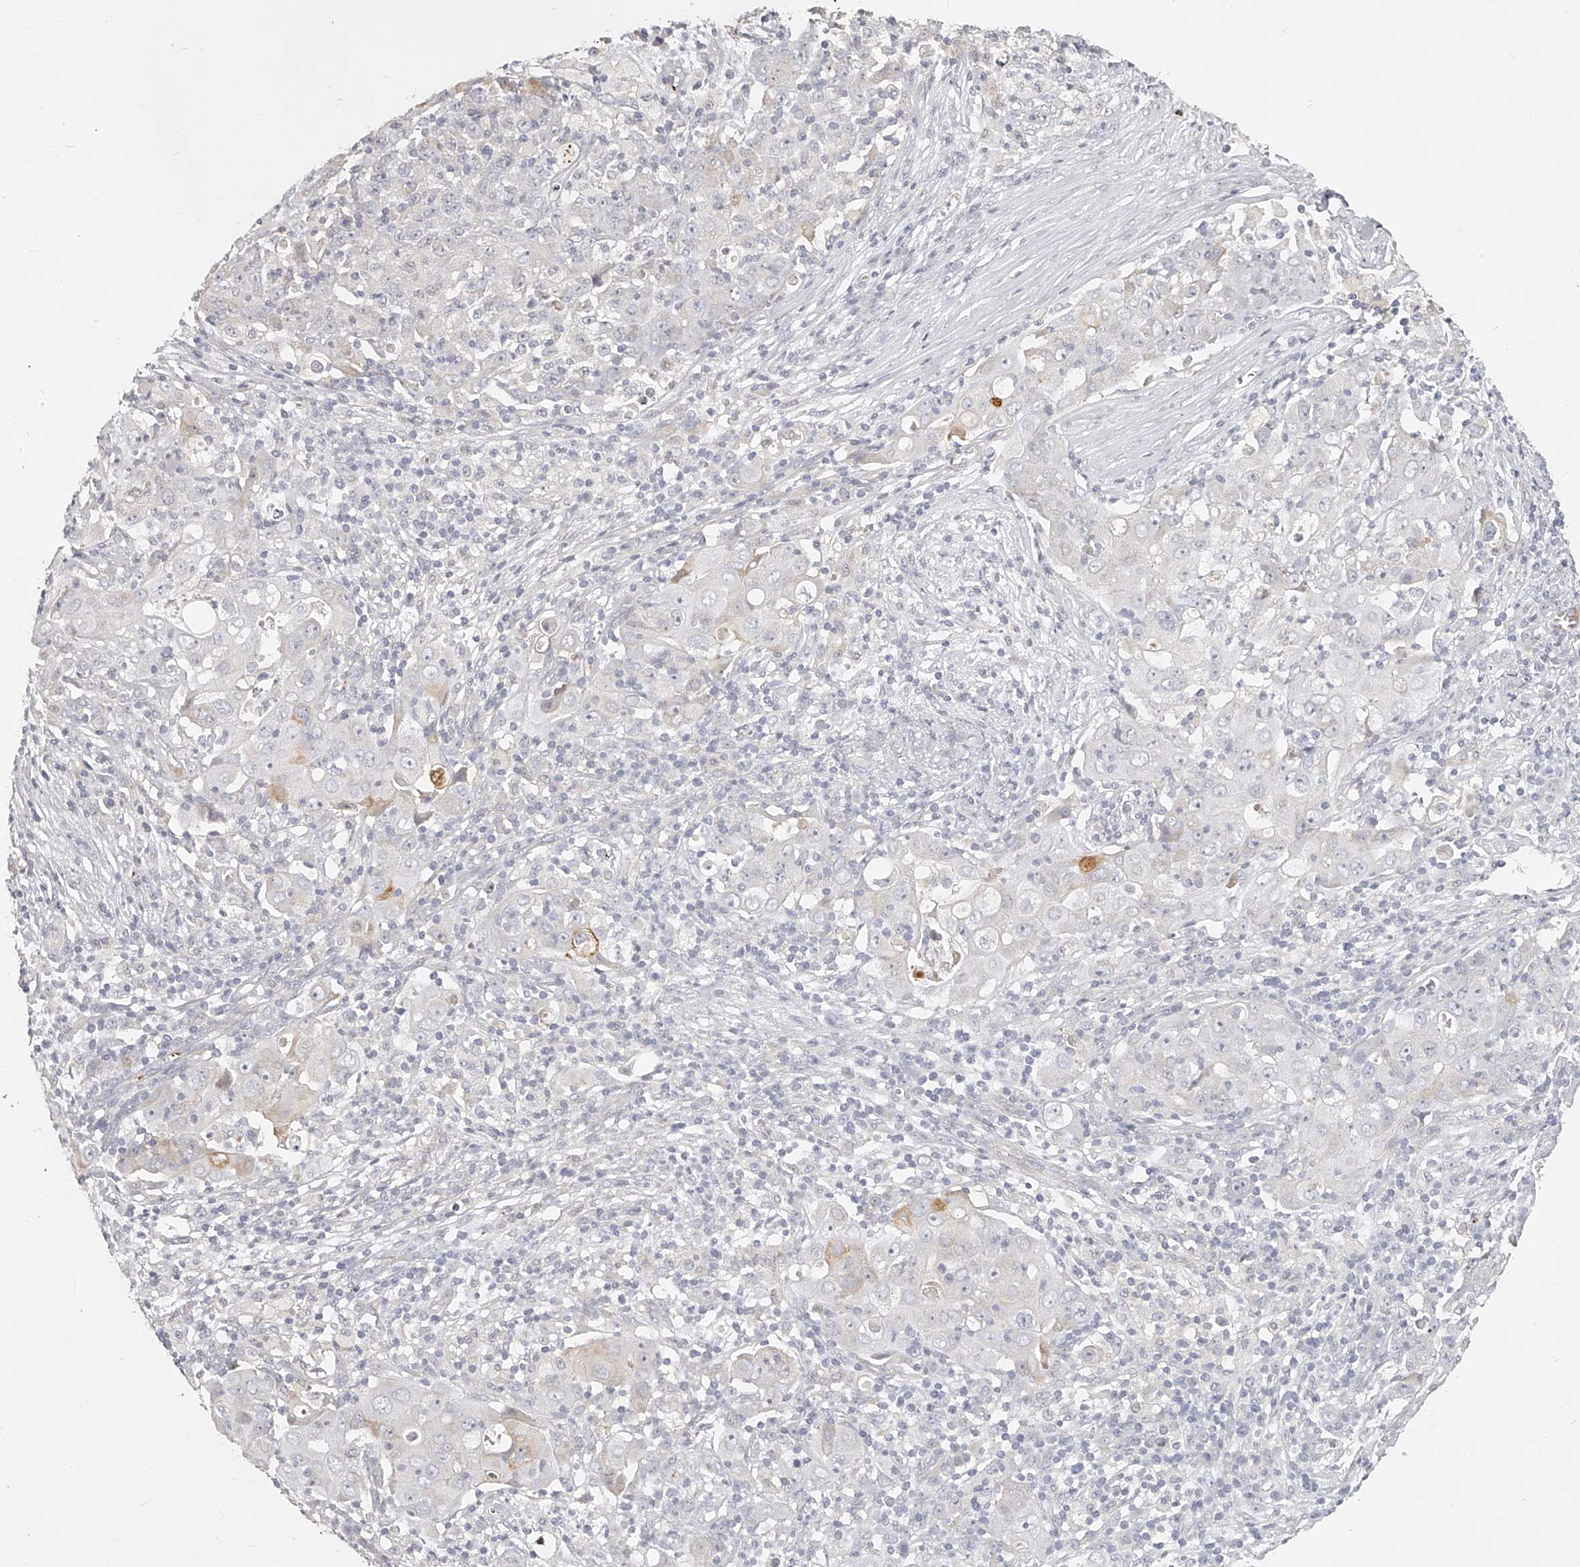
{"staining": {"intensity": "negative", "quantity": "none", "location": "none"}, "tissue": "ovarian cancer", "cell_type": "Tumor cells", "image_type": "cancer", "snomed": [{"axis": "morphology", "description": "Carcinoma, endometroid"}, {"axis": "topography", "description": "Ovary"}], "caption": "IHC of human ovarian cancer exhibits no positivity in tumor cells.", "gene": "ITGB3", "patient": {"sex": "female", "age": 42}}